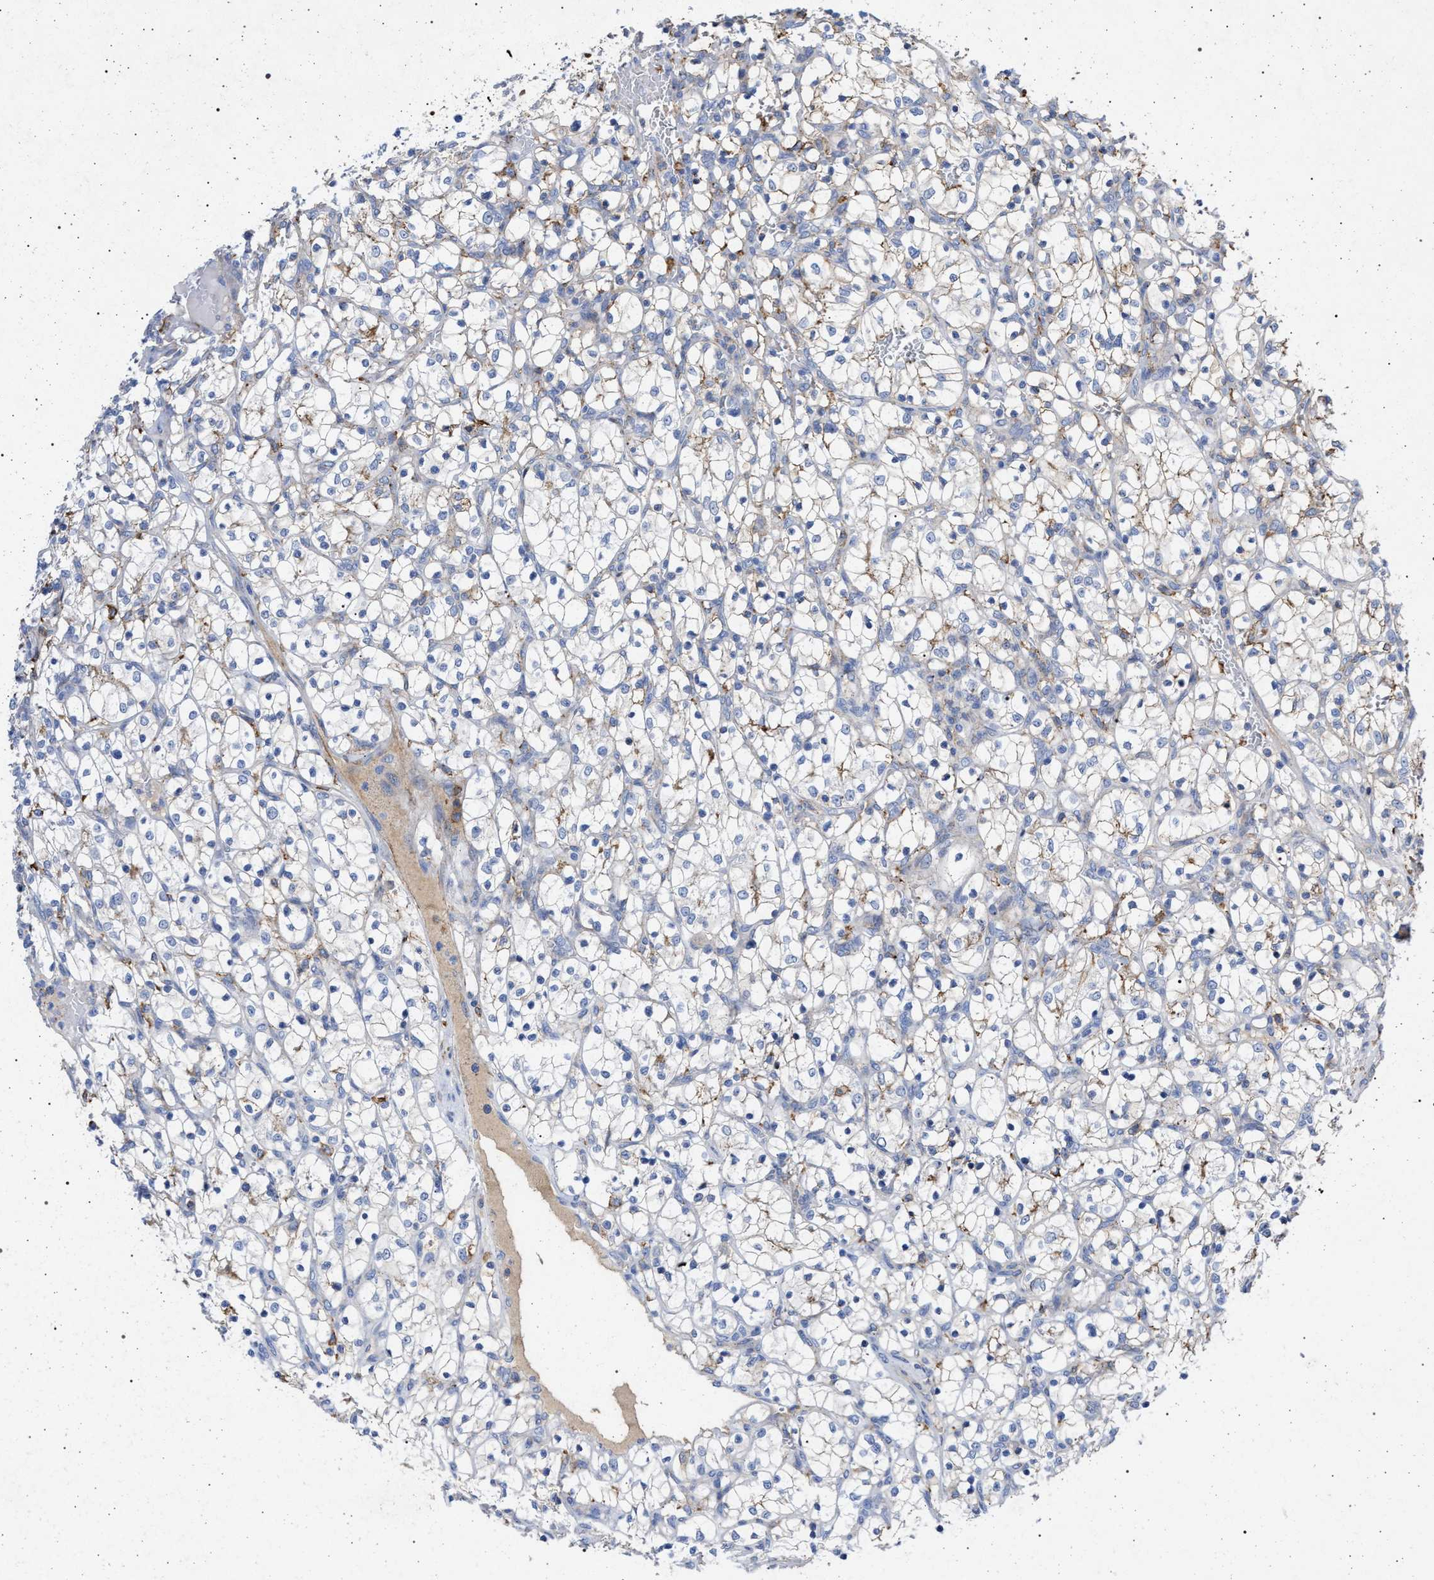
{"staining": {"intensity": "moderate", "quantity": "<25%", "location": "cytoplasmic/membranous"}, "tissue": "renal cancer", "cell_type": "Tumor cells", "image_type": "cancer", "snomed": [{"axis": "morphology", "description": "Adenocarcinoma, NOS"}, {"axis": "topography", "description": "Kidney"}], "caption": "Immunohistochemical staining of human renal cancer (adenocarcinoma) reveals moderate cytoplasmic/membranous protein staining in approximately <25% of tumor cells. (DAB (3,3'-diaminobenzidine) IHC with brightfield microscopy, high magnification).", "gene": "PLG", "patient": {"sex": "female", "age": 69}}